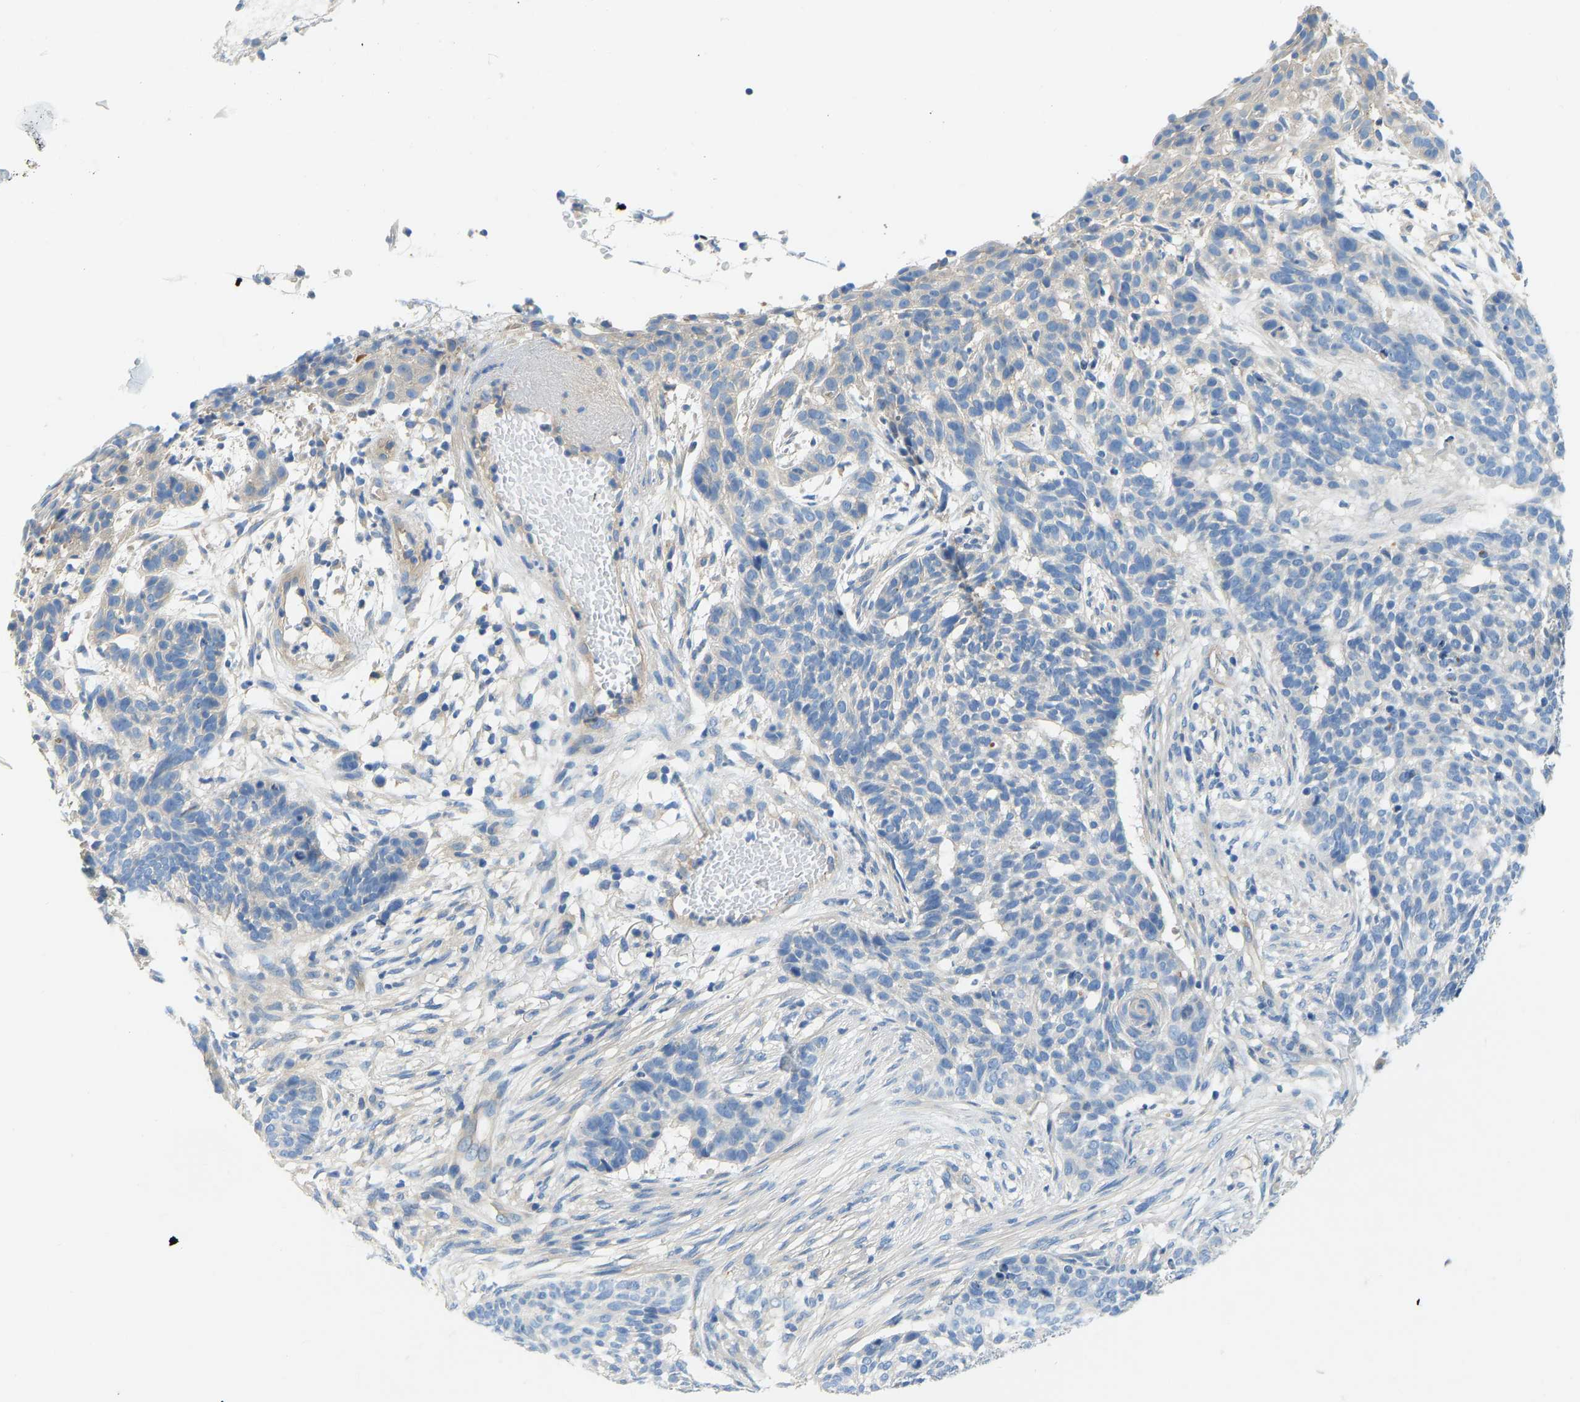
{"staining": {"intensity": "negative", "quantity": "none", "location": "none"}, "tissue": "skin cancer", "cell_type": "Tumor cells", "image_type": "cancer", "snomed": [{"axis": "morphology", "description": "Basal cell carcinoma"}, {"axis": "topography", "description": "Skin"}], "caption": "Immunohistochemical staining of human basal cell carcinoma (skin) displays no significant positivity in tumor cells.", "gene": "CHAD", "patient": {"sex": "male", "age": 85}}